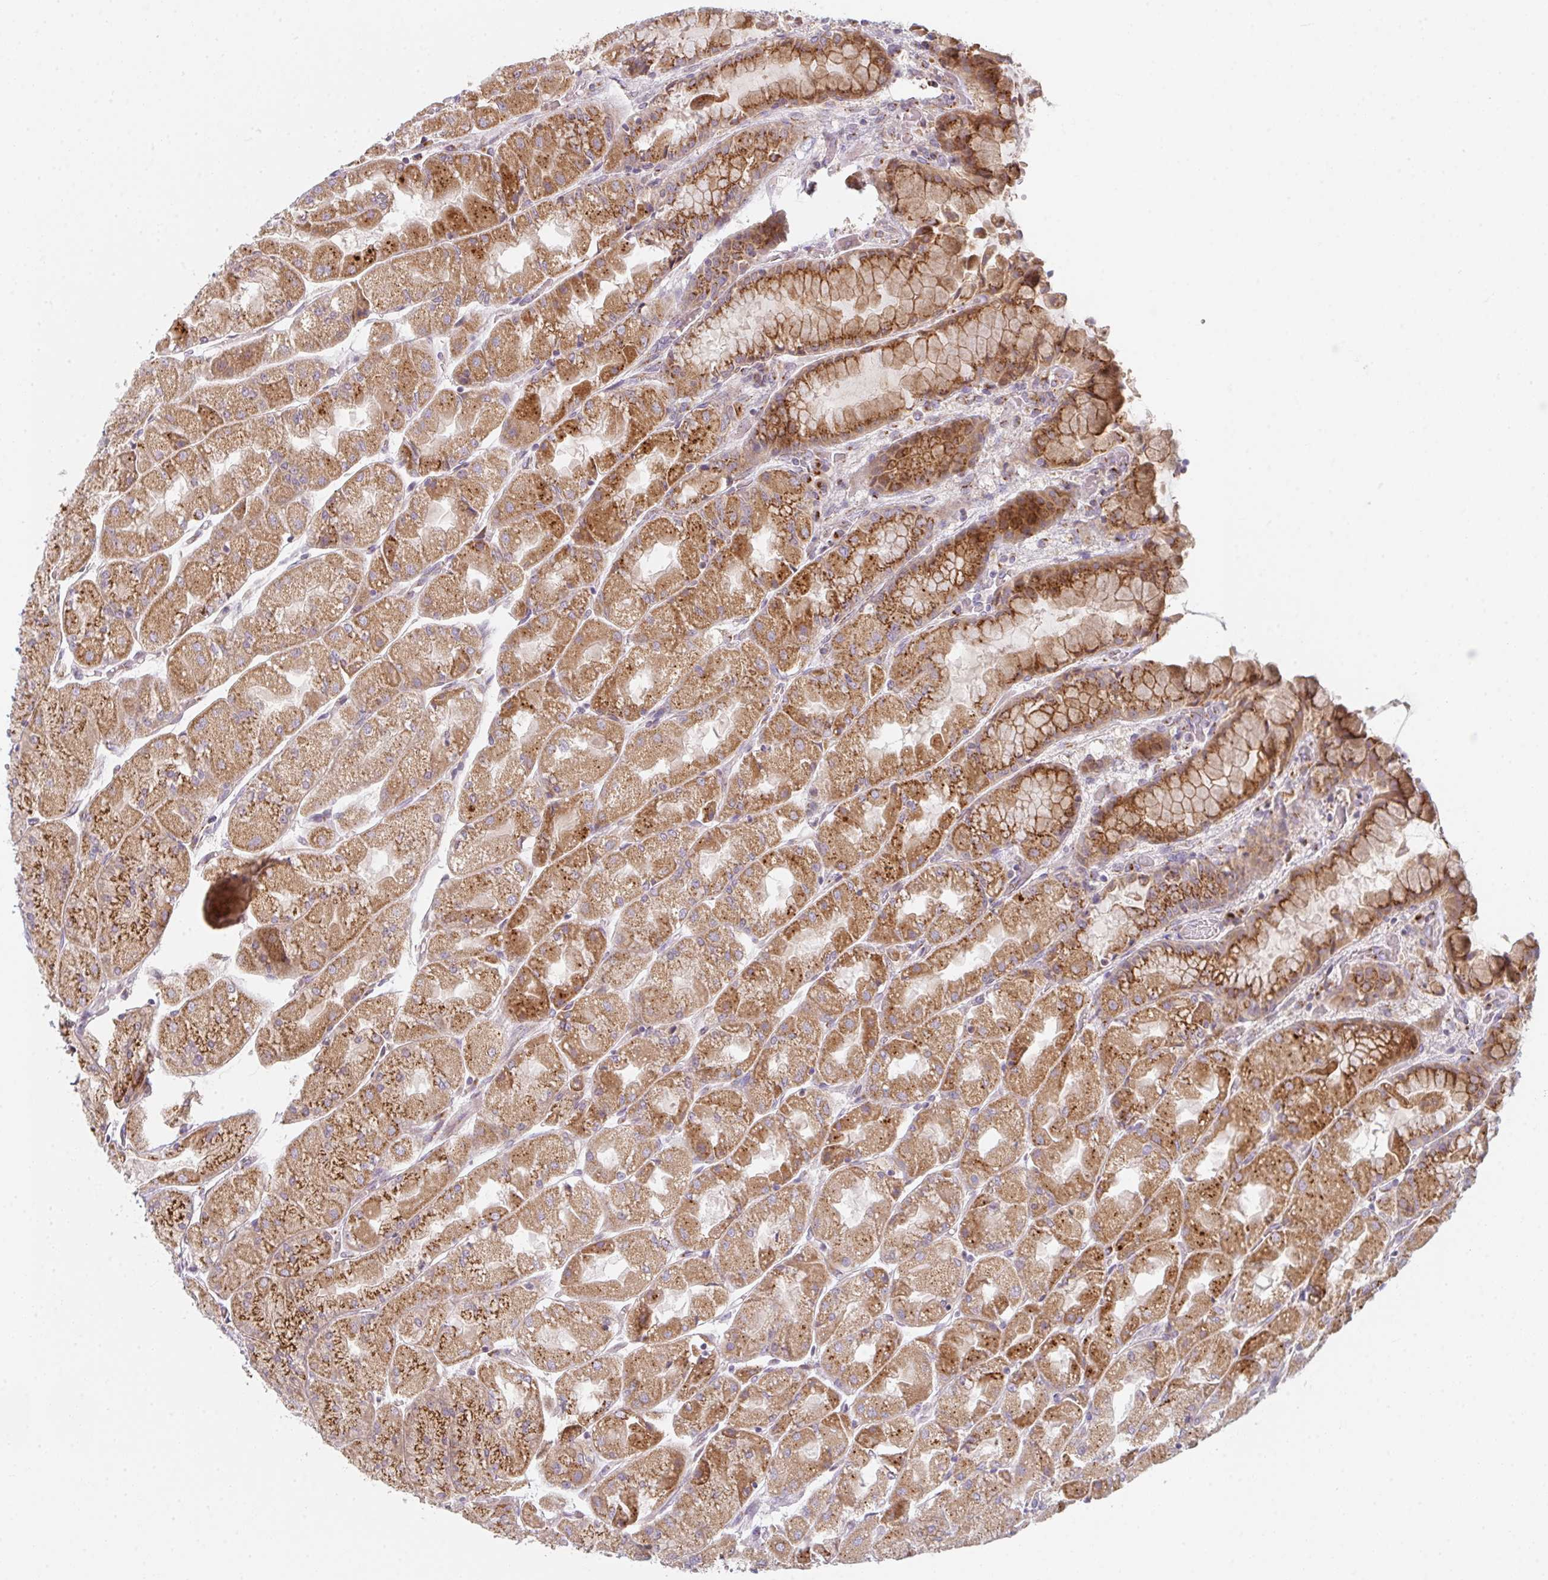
{"staining": {"intensity": "strong", "quantity": ">75%", "location": "cytoplasmic/membranous"}, "tissue": "stomach", "cell_type": "Glandular cells", "image_type": "normal", "snomed": [{"axis": "morphology", "description": "Normal tissue, NOS"}, {"axis": "topography", "description": "Stomach"}], "caption": "A photomicrograph of stomach stained for a protein displays strong cytoplasmic/membranous brown staining in glandular cells.", "gene": "GVQW3", "patient": {"sex": "female", "age": 61}}